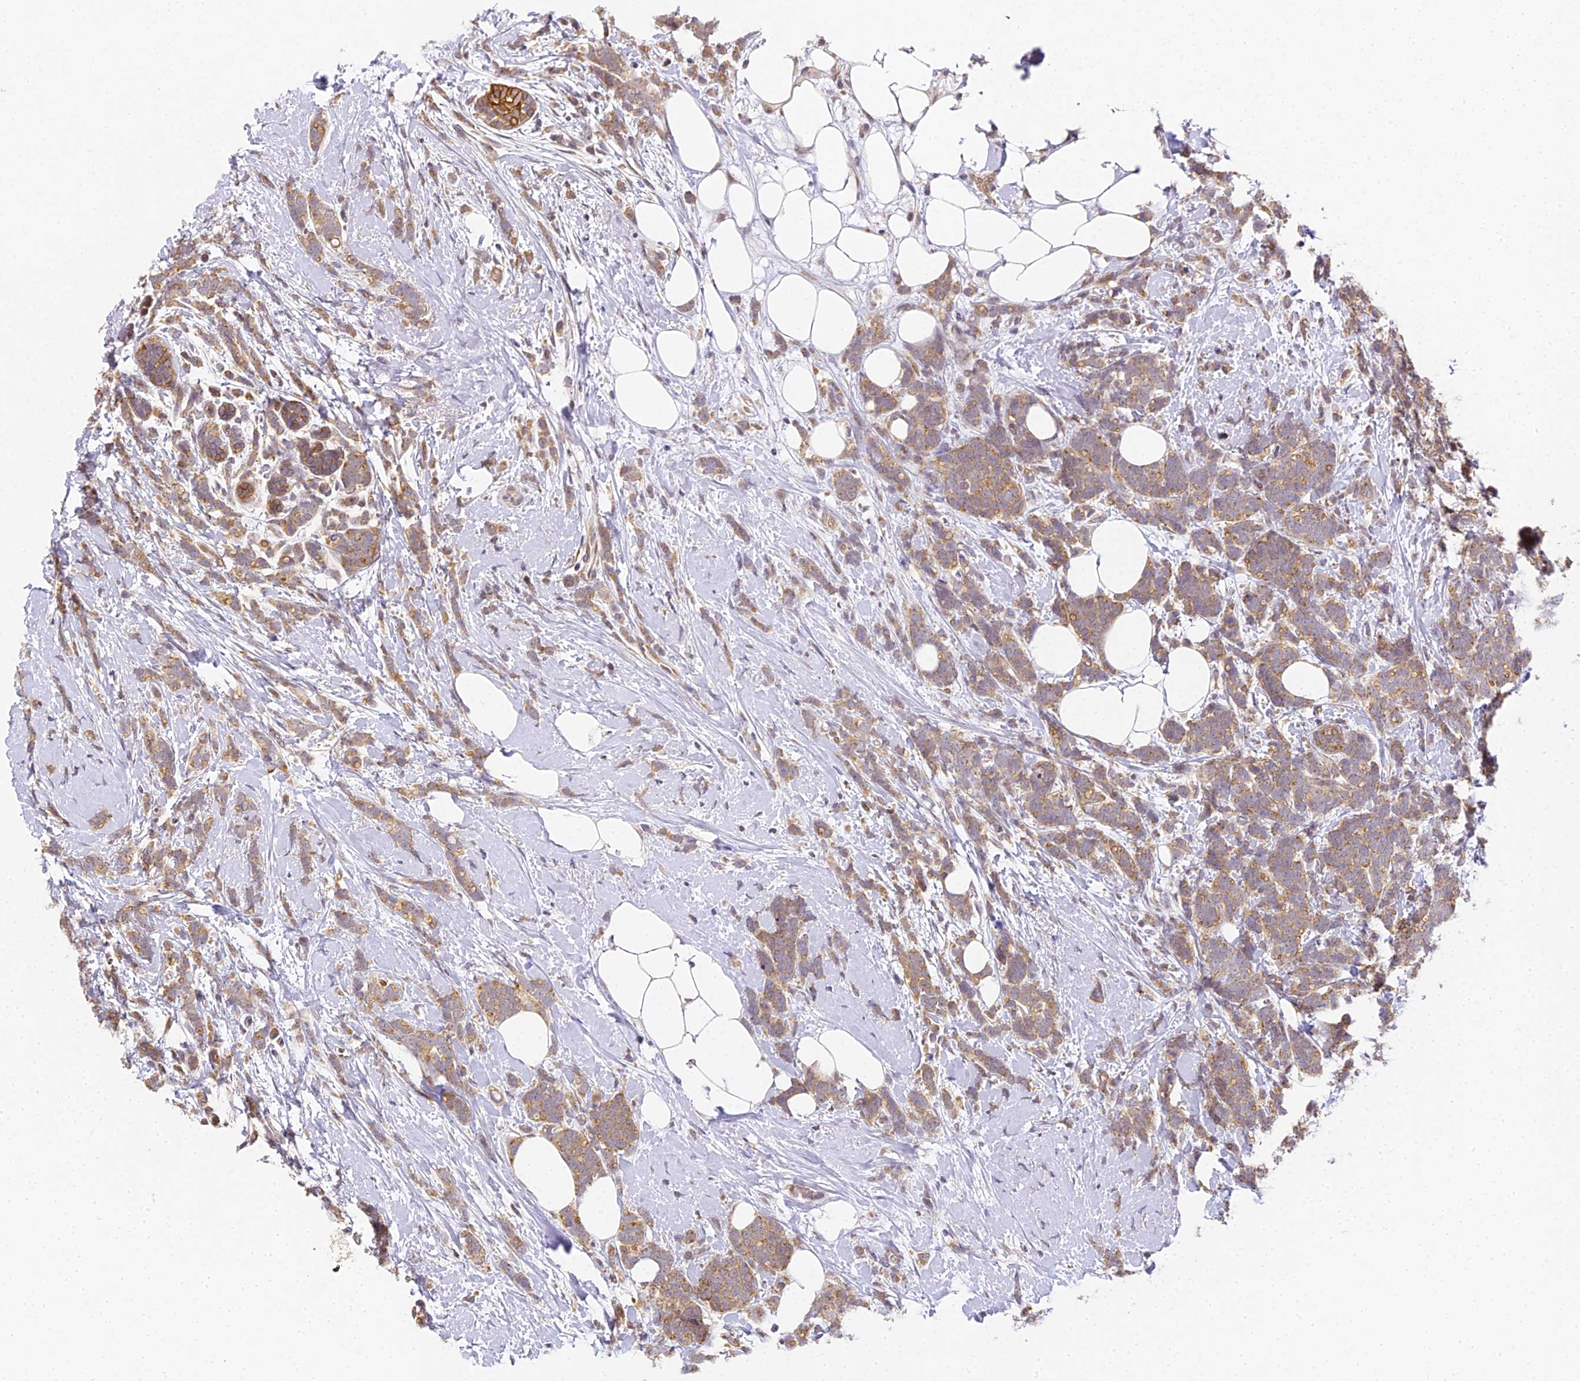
{"staining": {"intensity": "moderate", "quantity": ">75%", "location": "cytoplasmic/membranous"}, "tissue": "breast cancer", "cell_type": "Tumor cells", "image_type": "cancer", "snomed": [{"axis": "morphology", "description": "Lobular carcinoma"}, {"axis": "topography", "description": "Breast"}], "caption": "Lobular carcinoma (breast) was stained to show a protein in brown. There is medium levels of moderate cytoplasmic/membranous staining in about >75% of tumor cells.", "gene": "DNAAF10", "patient": {"sex": "female", "age": 58}}